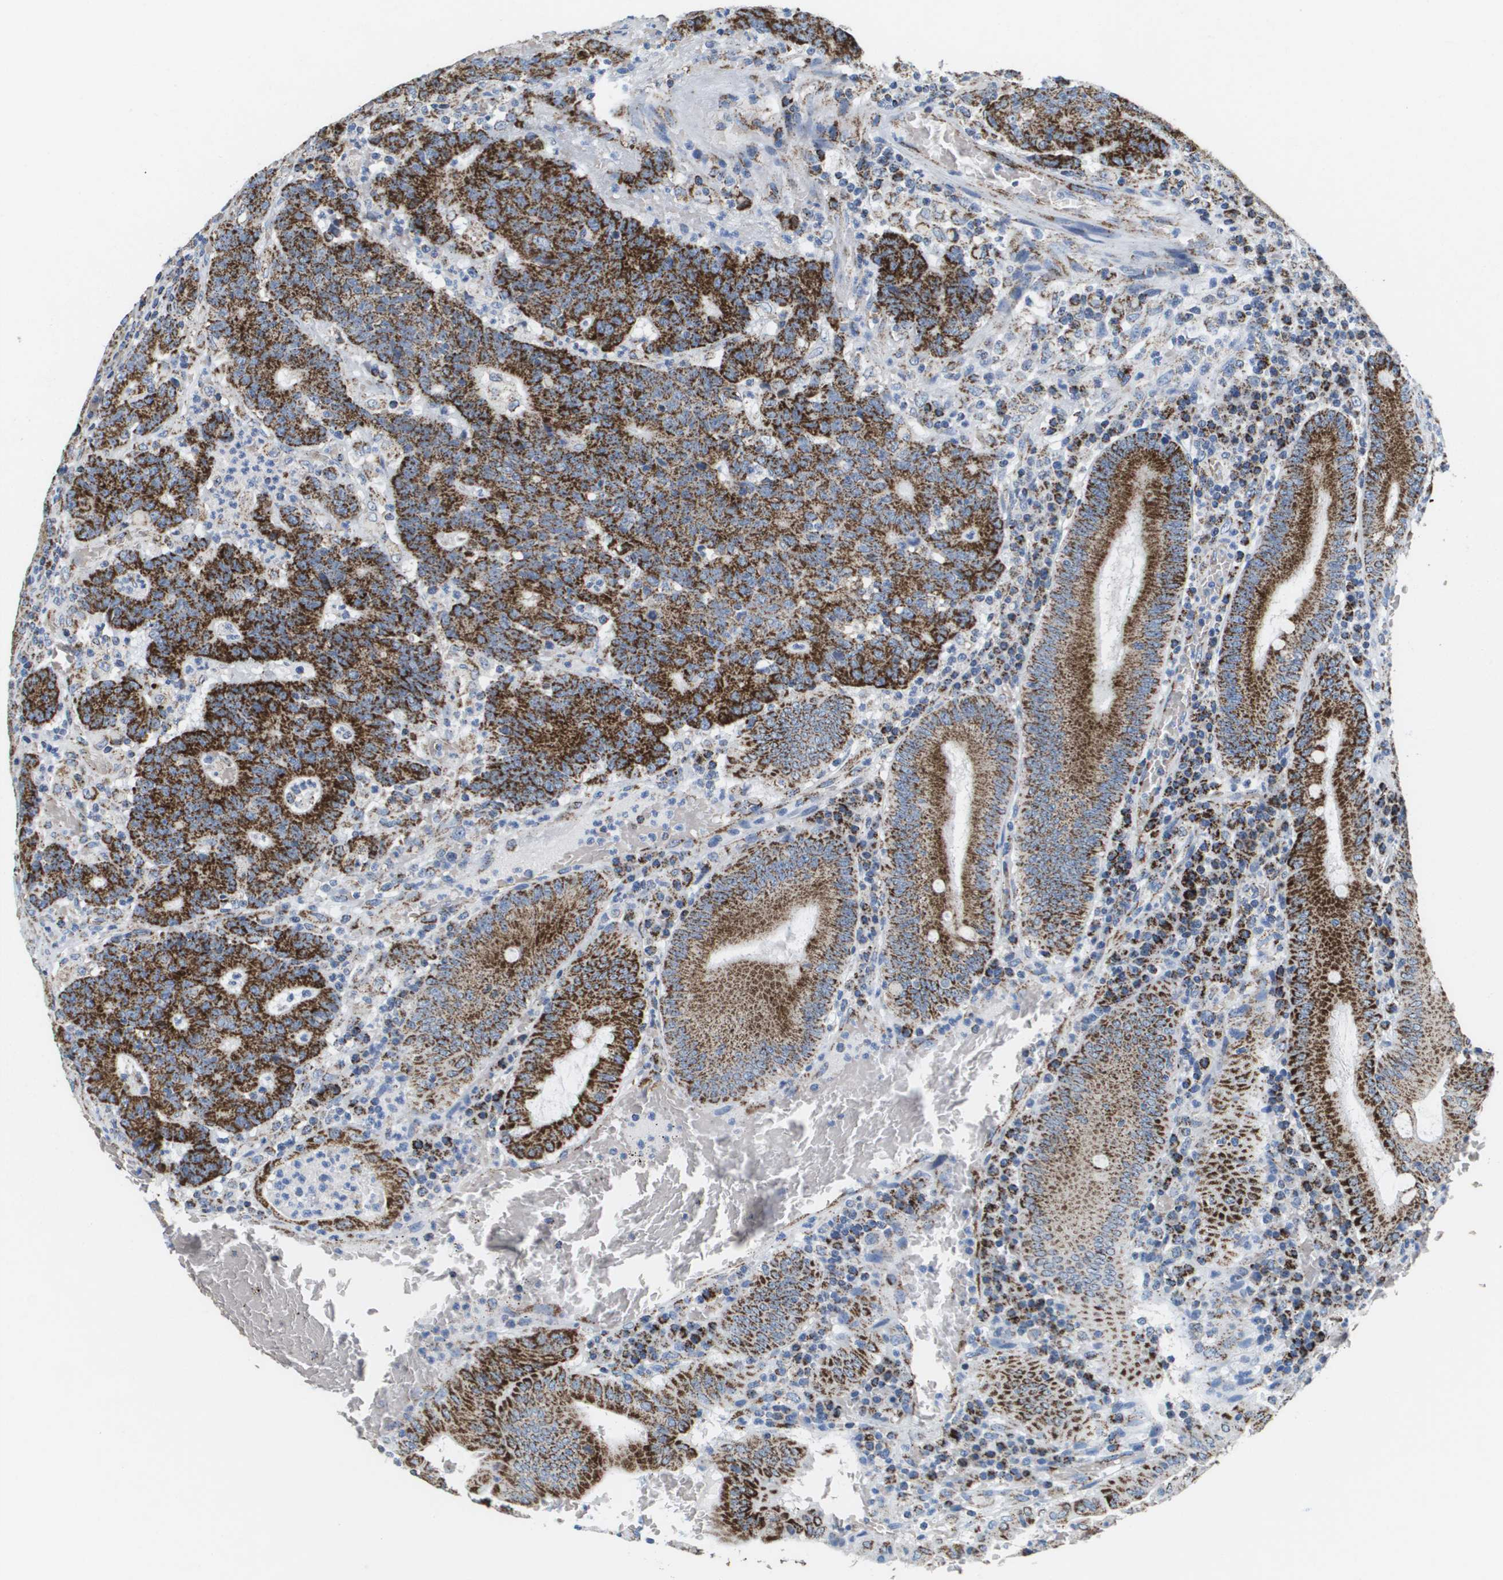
{"staining": {"intensity": "strong", "quantity": ">75%", "location": "cytoplasmic/membranous"}, "tissue": "colorectal cancer", "cell_type": "Tumor cells", "image_type": "cancer", "snomed": [{"axis": "morphology", "description": "Normal tissue, NOS"}, {"axis": "morphology", "description": "Adenocarcinoma, NOS"}, {"axis": "topography", "description": "Colon"}], "caption": "IHC image of neoplastic tissue: adenocarcinoma (colorectal) stained using IHC demonstrates high levels of strong protein expression localized specifically in the cytoplasmic/membranous of tumor cells, appearing as a cytoplasmic/membranous brown color.", "gene": "ATP5F1B", "patient": {"sex": "female", "age": 75}}